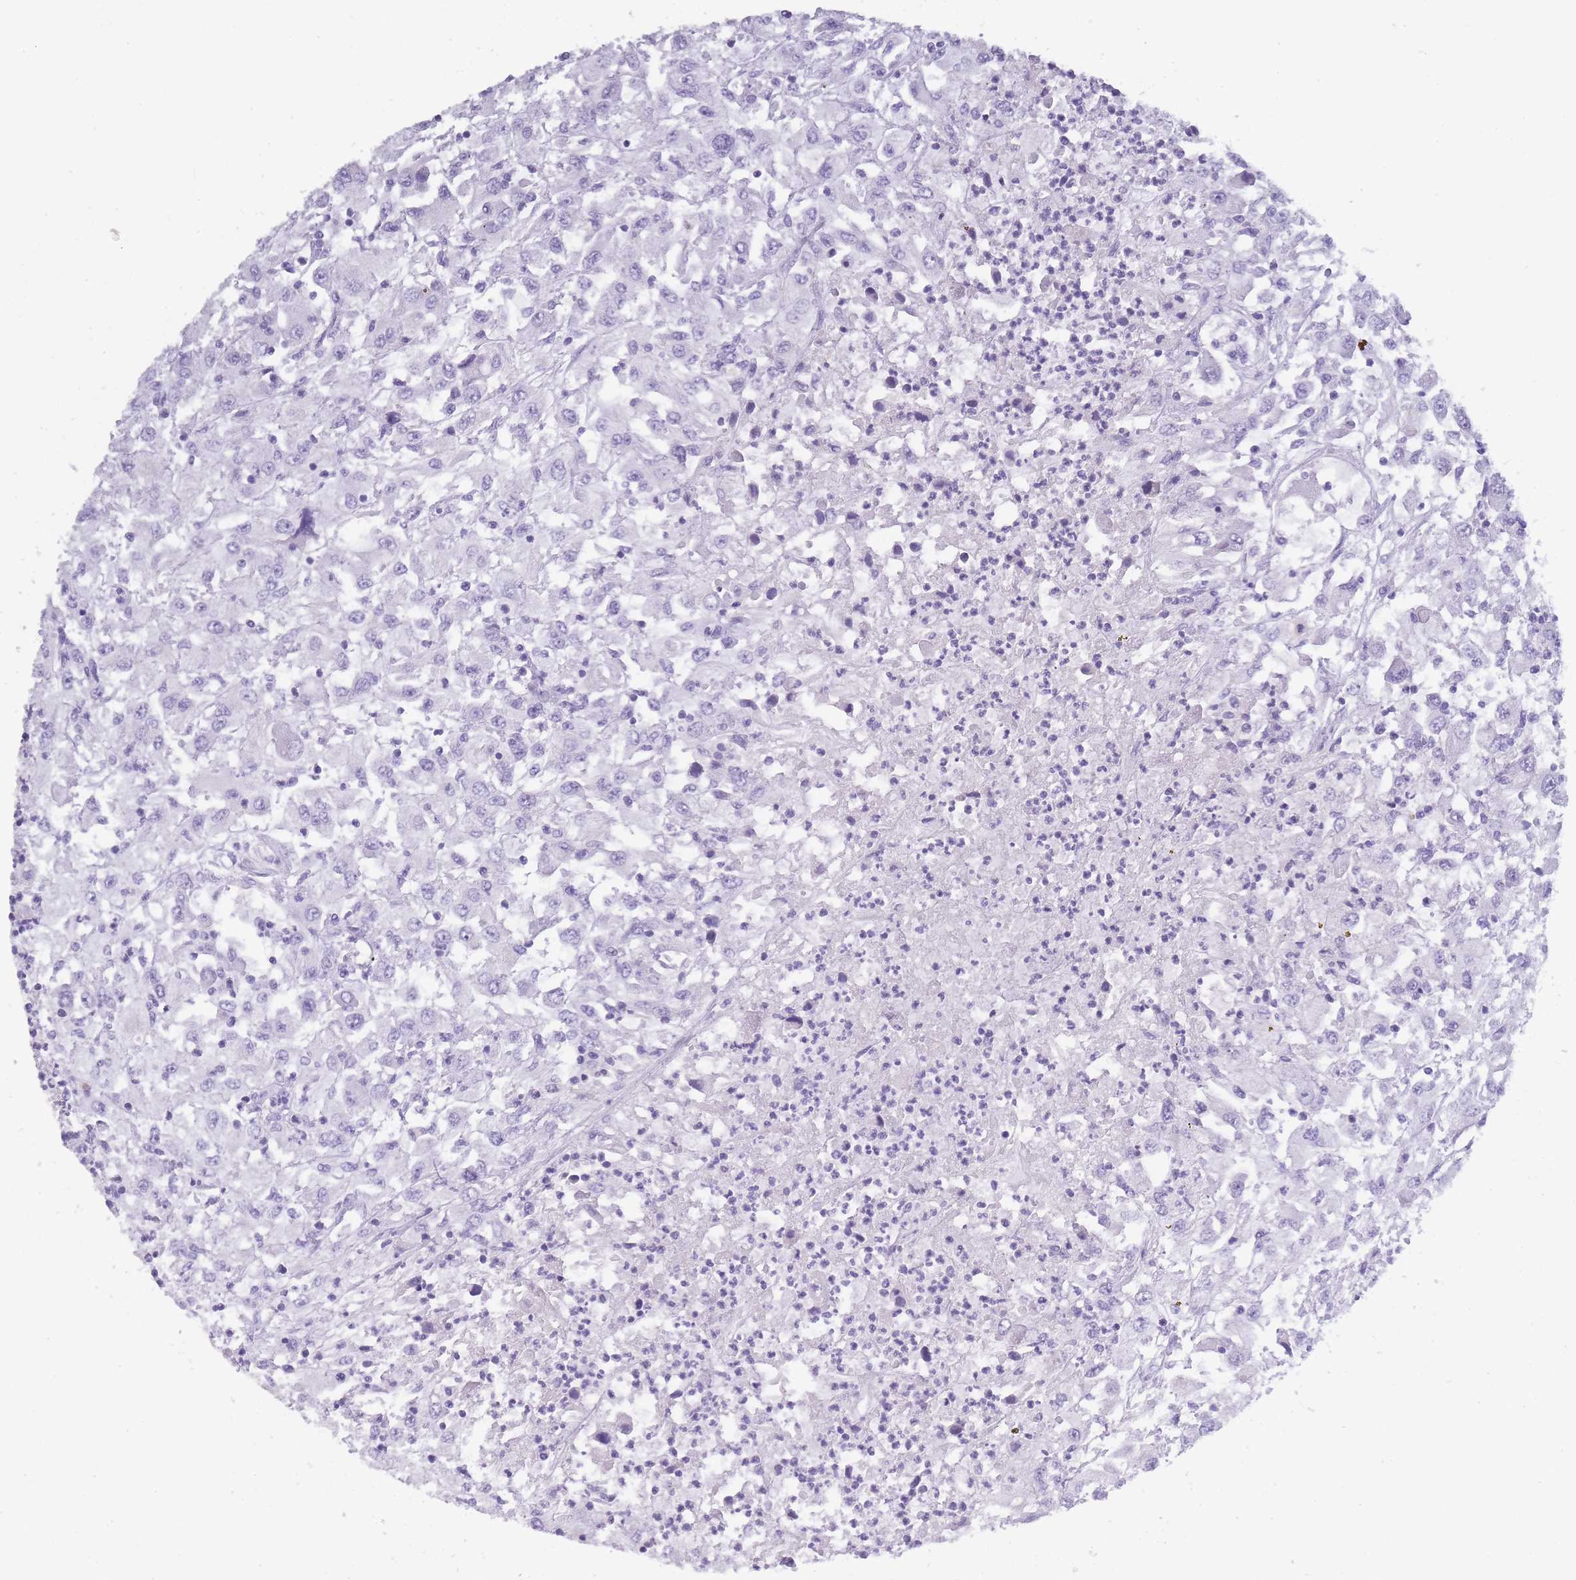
{"staining": {"intensity": "negative", "quantity": "none", "location": "none"}, "tissue": "renal cancer", "cell_type": "Tumor cells", "image_type": "cancer", "snomed": [{"axis": "morphology", "description": "Adenocarcinoma, NOS"}, {"axis": "topography", "description": "Kidney"}], "caption": "This is an IHC micrograph of renal adenocarcinoma. There is no staining in tumor cells.", "gene": "TCP11", "patient": {"sex": "female", "age": 67}}